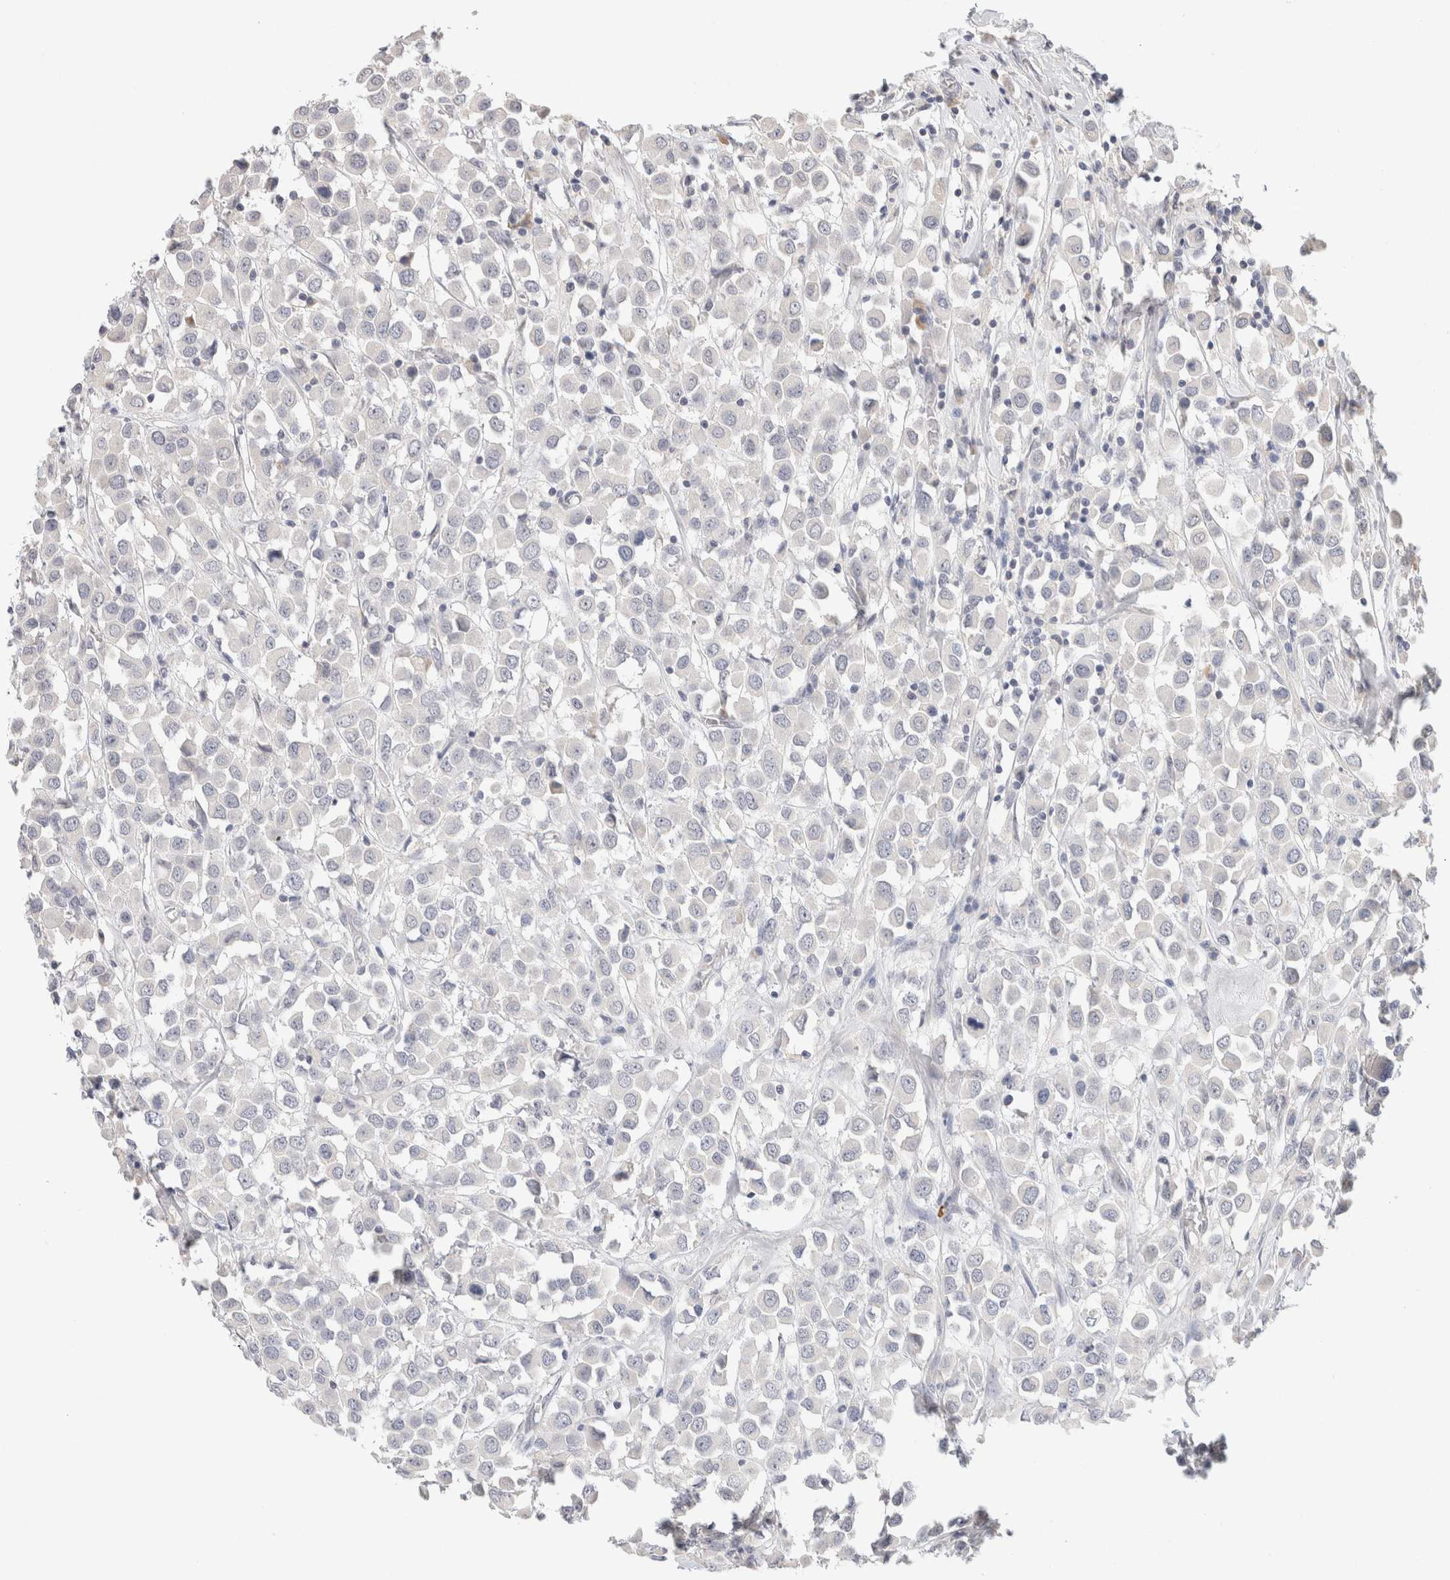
{"staining": {"intensity": "negative", "quantity": "none", "location": "none"}, "tissue": "breast cancer", "cell_type": "Tumor cells", "image_type": "cancer", "snomed": [{"axis": "morphology", "description": "Duct carcinoma"}, {"axis": "topography", "description": "Breast"}], "caption": "Tumor cells show no significant expression in invasive ductal carcinoma (breast). (Immunohistochemistry, brightfield microscopy, high magnification).", "gene": "CHRM4", "patient": {"sex": "female", "age": 61}}